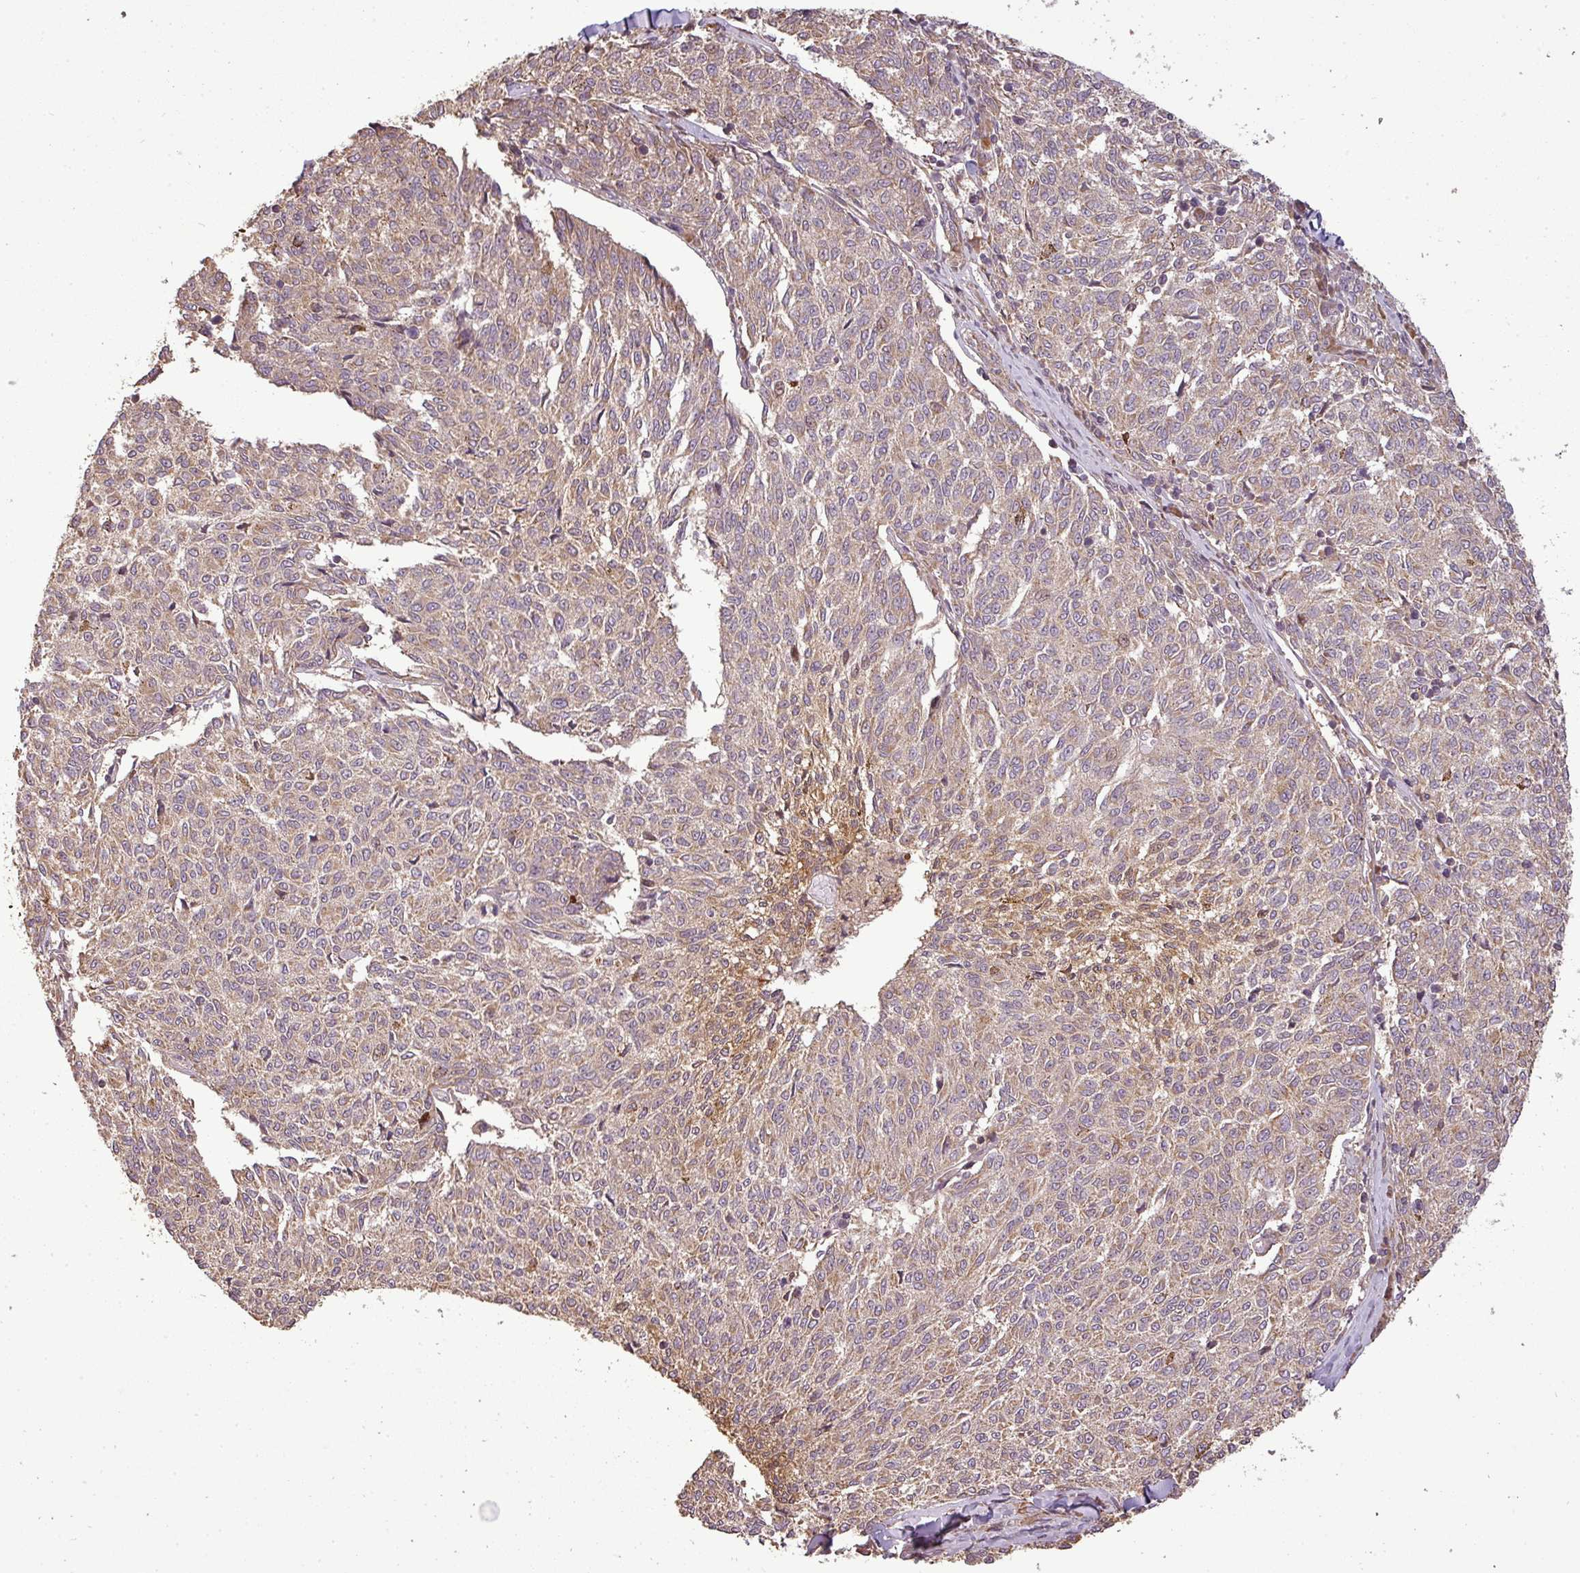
{"staining": {"intensity": "moderate", "quantity": ">75%", "location": "cytoplasmic/membranous"}, "tissue": "melanoma", "cell_type": "Tumor cells", "image_type": "cancer", "snomed": [{"axis": "morphology", "description": "Malignant melanoma, NOS"}, {"axis": "topography", "description": "Skin"}], "caption": "This is a histology image of immunohistochemistry staining of malignant melanoma, which shows moderate expression in the cytoplasmic/membranous of tumor cells.", "gene": "FAIM", "patient": {"sex": "female", "age": 72}}